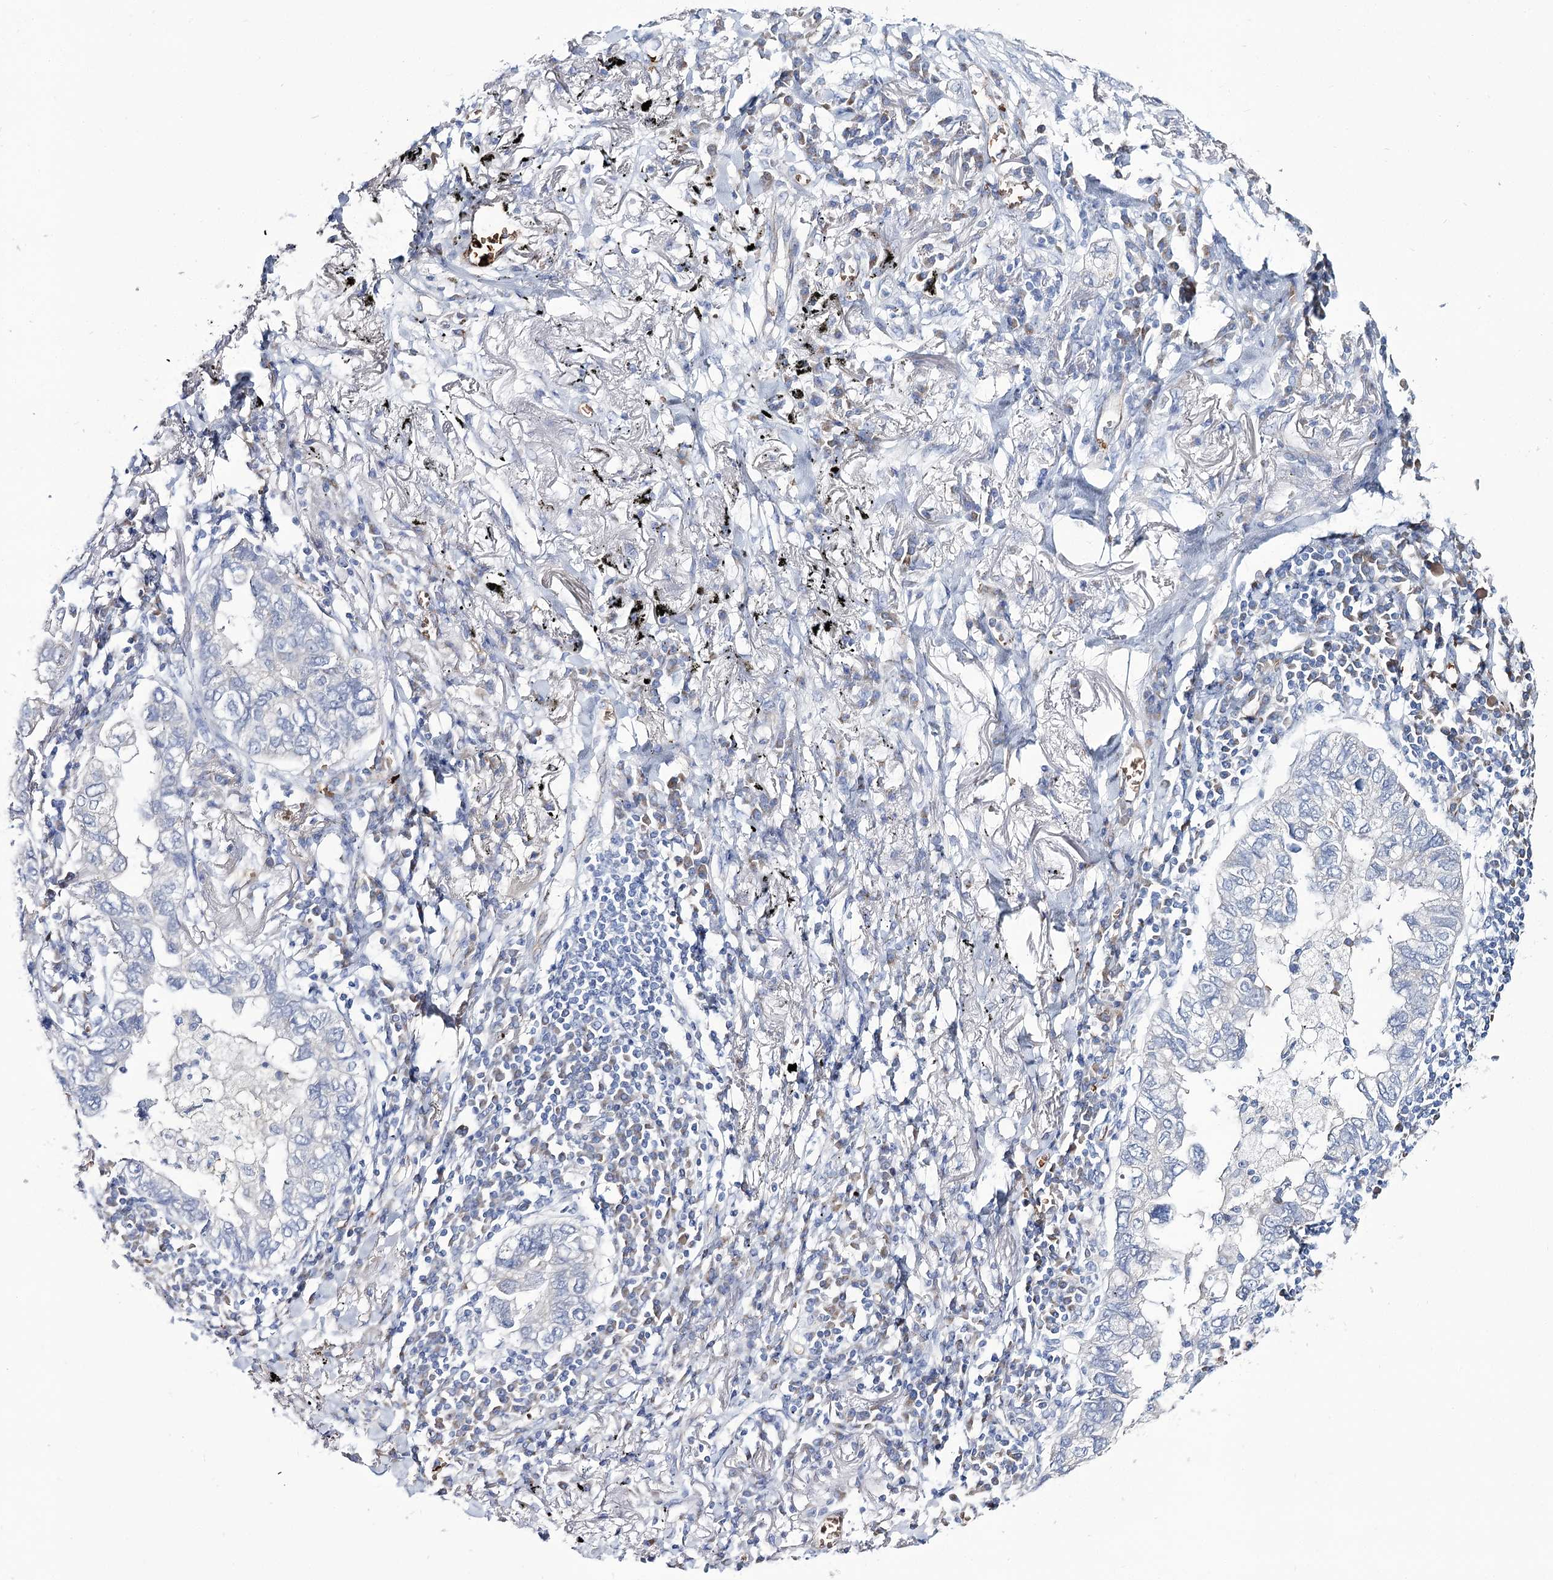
{"staining": {"intensity": "negative", "quantity": "none", "location": "none"}, "tissue": "lung cancer", "cell_type": "Tumor cells", "image_type": "cancer", "snomed": [{"axis": "morphology", "description": "Adenocarcinoma, NOS"}, {"axis": "topography", "description": "Lung"}], "caption": "Tumor cells show no significant positivity in lung cancer (adenocarcinoma). (IHC, brightfield microscopy, high magnification).", "gene": "GBF1", "patient": {"sex": "male", "age": 65}}